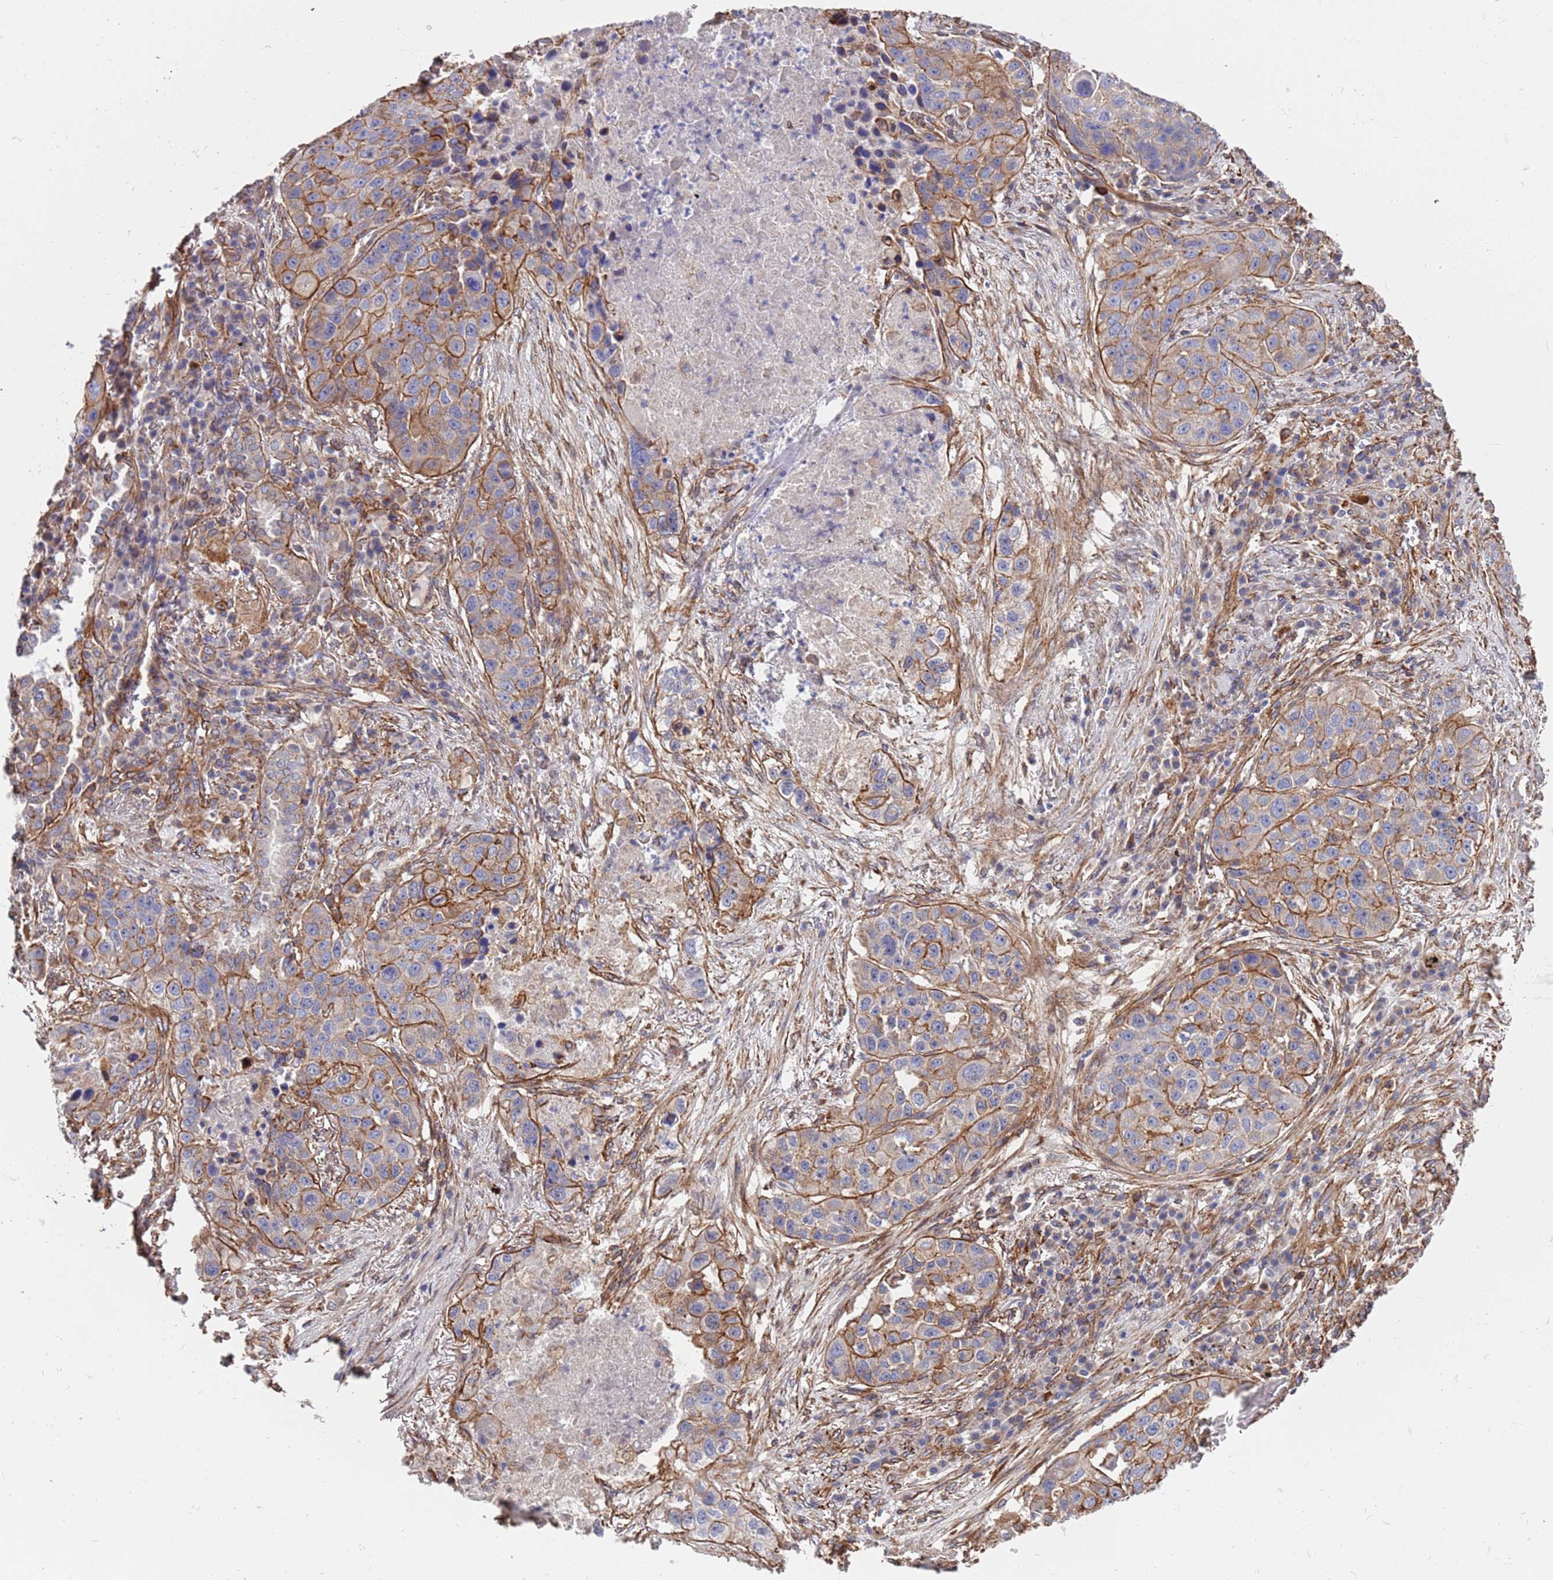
{"staining": {"intensity": "moderate", "quantity": ">75%", "location": "cytoplasmic/membranous"}, "tissue": "lung cancer", "cell_type": "Tumor cells", "image_type": "cancer", "snomed": [{"axis": "morphology", "description": "Squamous cell carcinoma, NOS"}, {"axis": "topography", "description": "Lung"}], "caption": "Protein positivity by IHC reveals moderate cytoplasmic/membranous staining in approximately >75% of tumor cells in lung squamous cell carcinoma. (Stains: DAB in brown, nuclei in blue, Microscopy: brightfield microscopy at high magnification).", "gene": "JAKMIP2", "patient": {"sex": "female", "age": 63}}